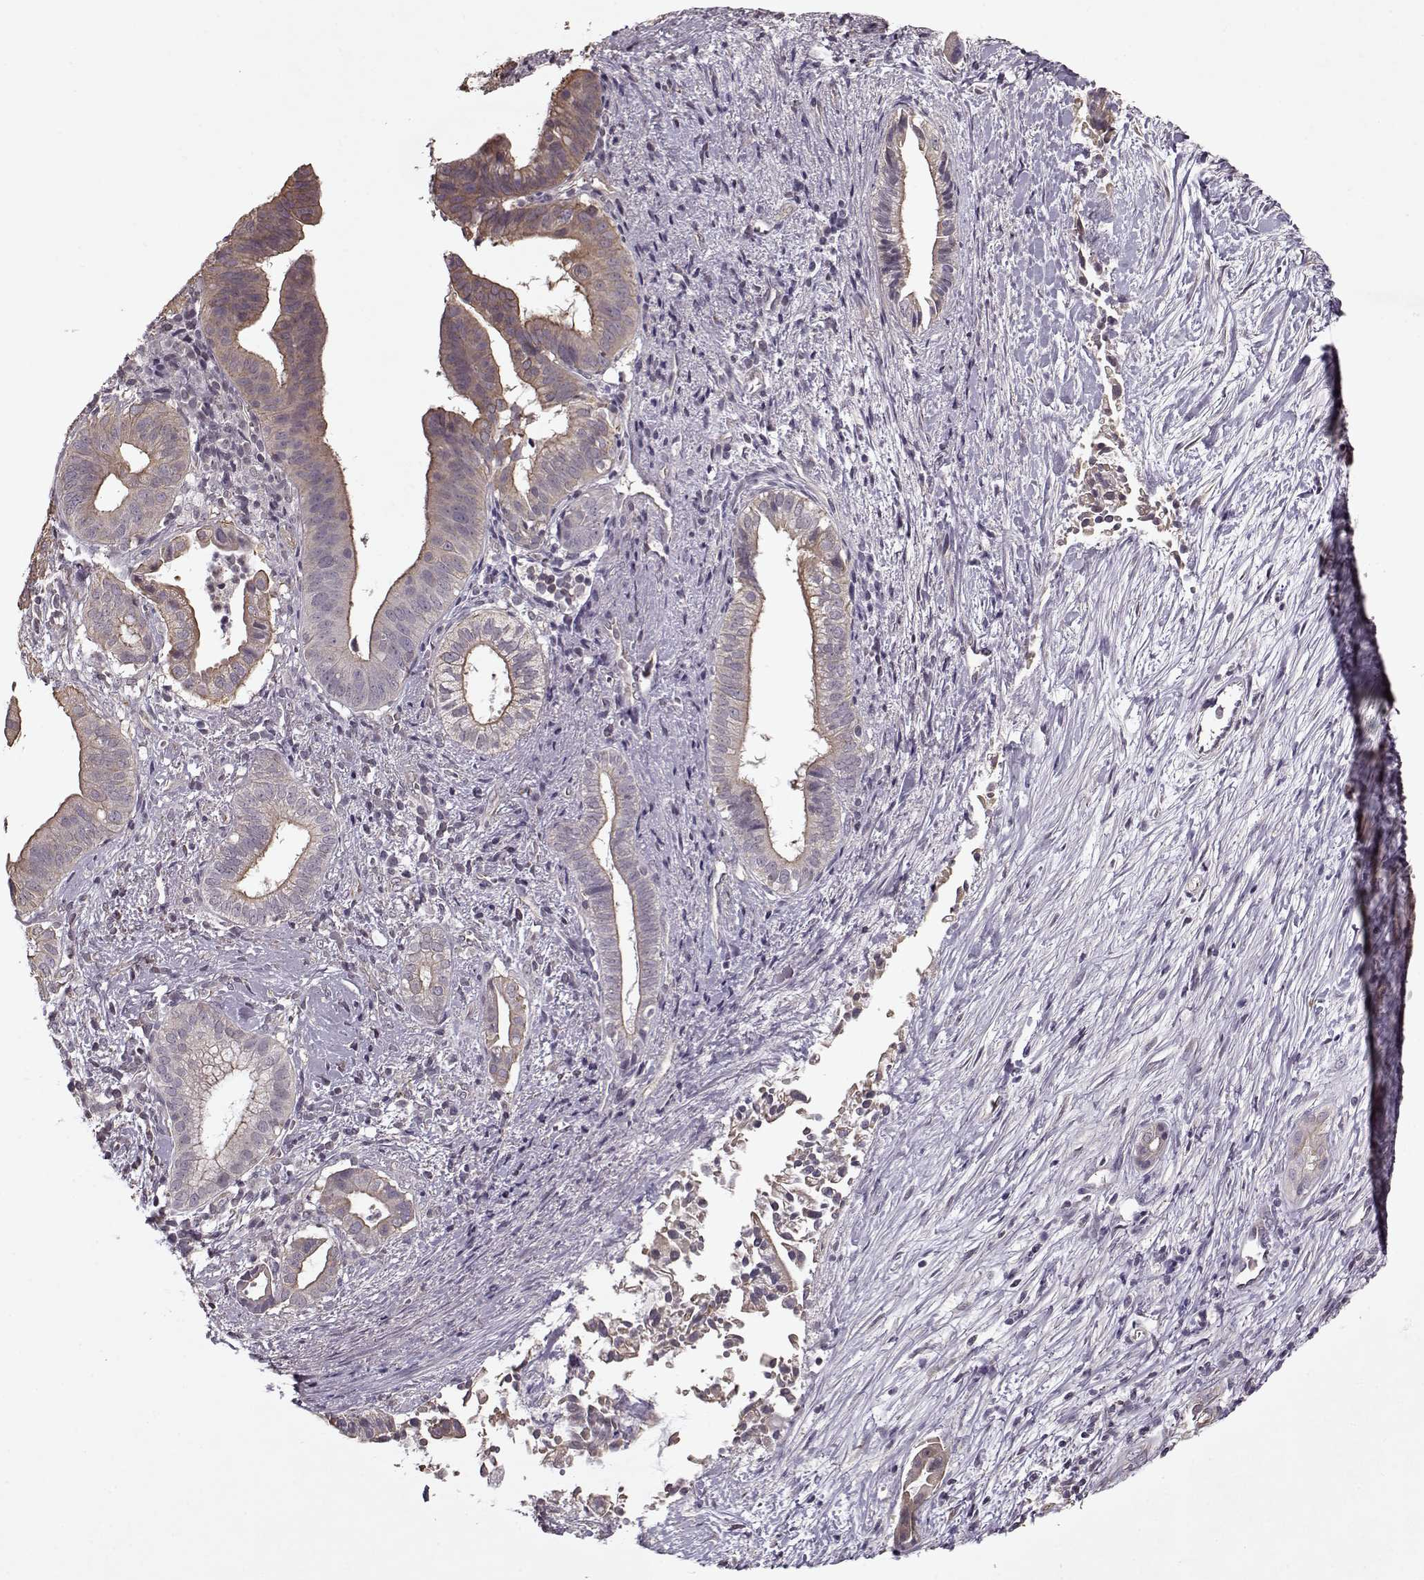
{"staining": {"intensity": "weak", "quantity": "25%-75%", "location": "cytoplasmic/membranous"}, "tissue": "pancreatic cancer", "cell_type": "Tumor cells", "image_type": "cancer", "snomed": [{"axis": "morphology", "description": "Adenocarcinoma, NOS"}, {"axis": "topography", "description": "Pancreas"}], "caption": "Immunohistochemical staining of pancreatic adenocarcinoma demonstrates low levels of weak cytoplasmic/membranous protein expression in approximately 25%-75% of tumor cells.", "gene": "KRT9", "patient": {"sex": "male", "age": 61}}